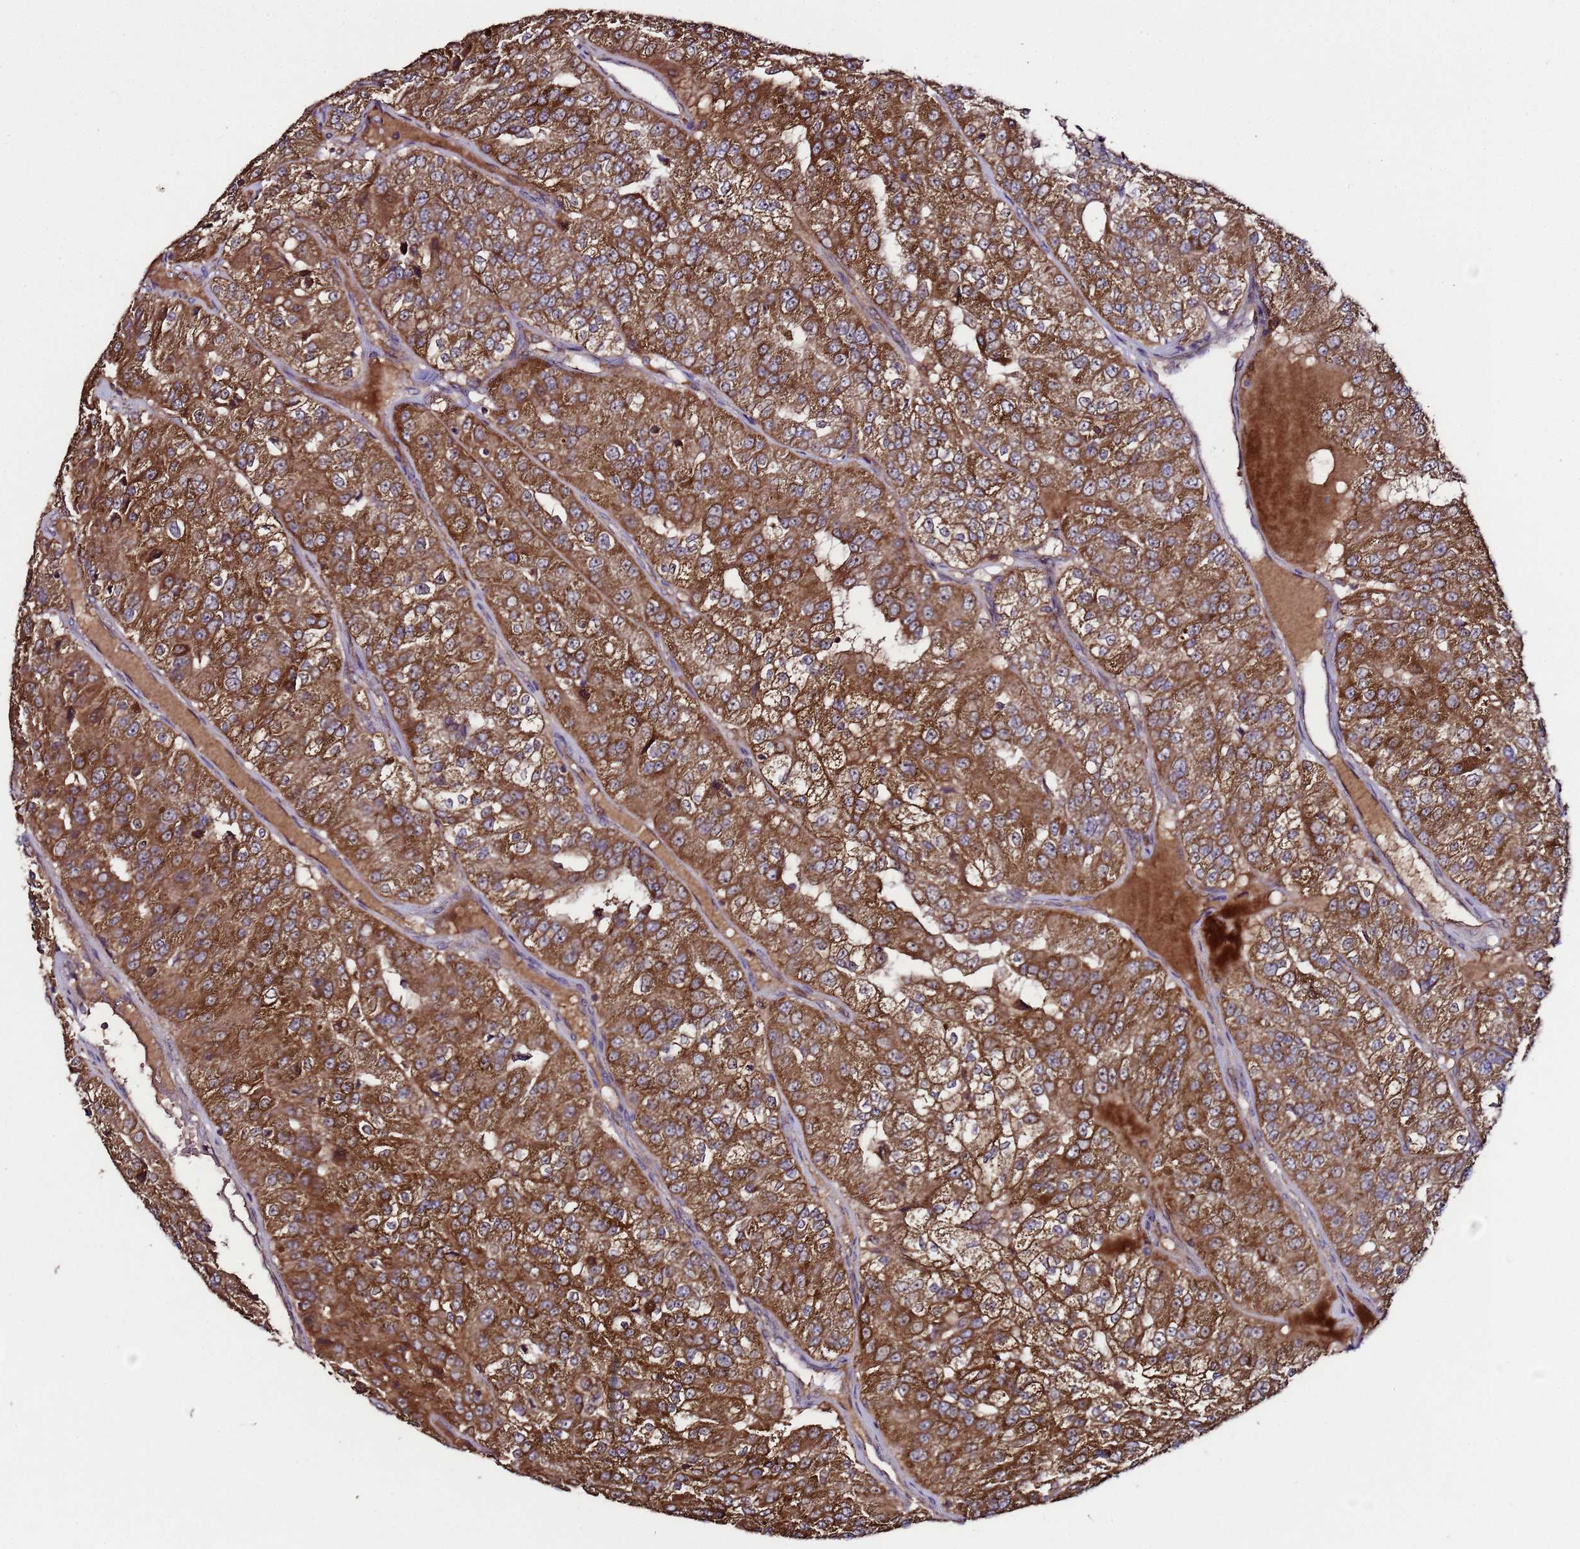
{"staining": {"intensity": "strong", "quantity": ">75%", "location": "cytoplasmic/membranous"}, "tissue": "renal cancer", "cell_type": "Tumor cells", "image_type": "cancer", "snomed": [{"axis": "morphology", "description": "Adenocarcinoma, NOS"}, {"axis": "topography", "description": "Kidney"}], "caption": "Immunohistochemical staining of renal cancer (adenocarcinoma) reveals high levels of strong cytoplasmic/membranous protein positivity in about >75% of tumor cells. The staining was performed using DAB, with brown indicating positive protein expression. Nuclei are stained blue with hematoxylin.", "gene": "HSPBAP1", "patient": {"sex": "female", "age": 63}}